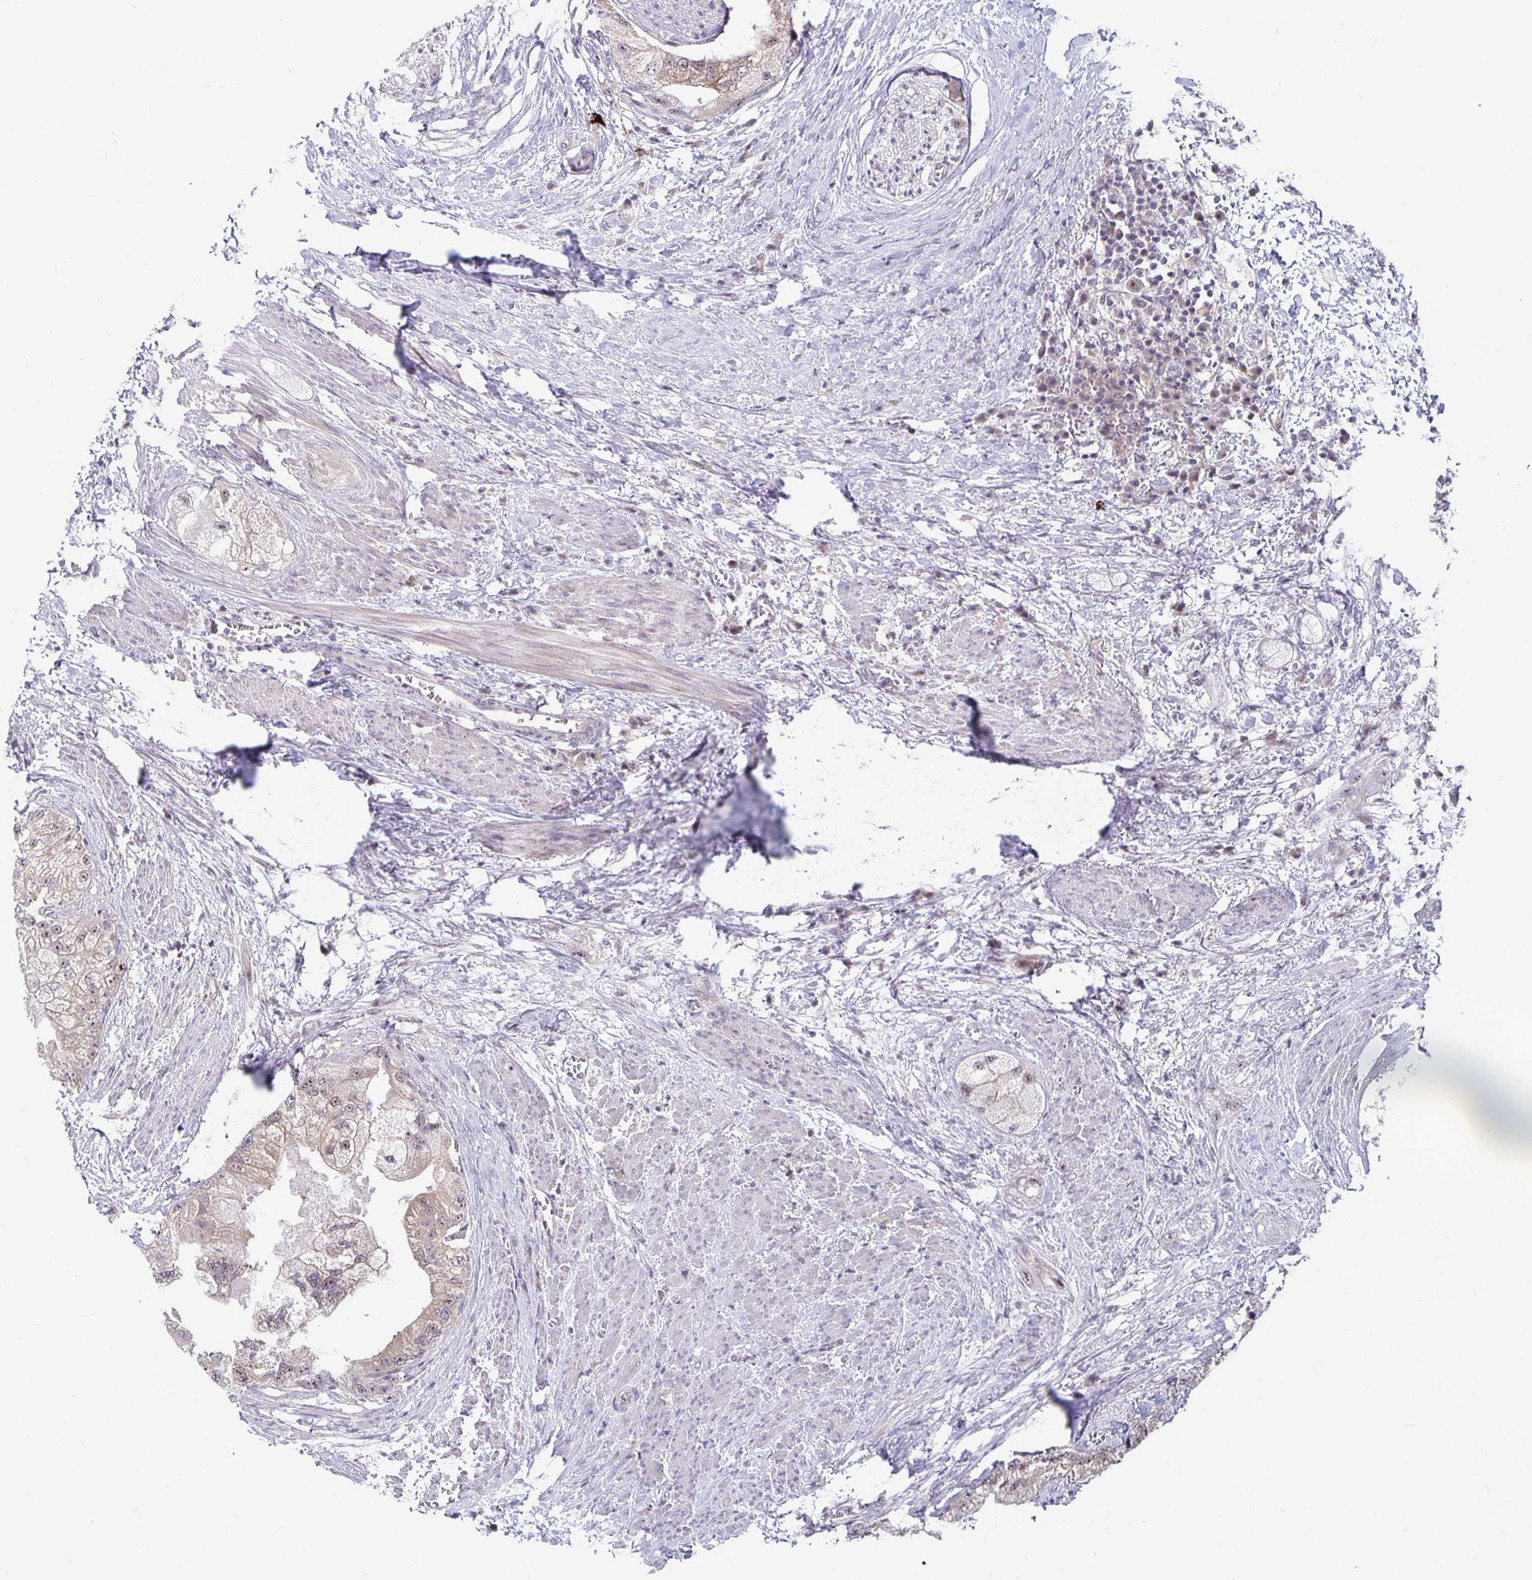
{"staining": {"intensity": "weak", "quantity": "25%-75%", "location": "nuclear"}, "tissue": "prostate cancer", "cell_type": "Tumor cells", "image_type": "cancer", "snomed": [{"axis": "morphology", "description": "Adenocarcinoma, High grade"}, {"axis": "topography", "description": "Prostate"}], "caption": "Immunohistochemistry of prostate cancer (adenocarcinoma (high-grade)) demonstrates low levels of weak nuclear staining in about 25%-75% of tumor cells. (brown staining indicates protein expression, while blue staining denotes nuclei).", "gene": "EXOC6B", "patient": {"sex": "male", "age": 70}}